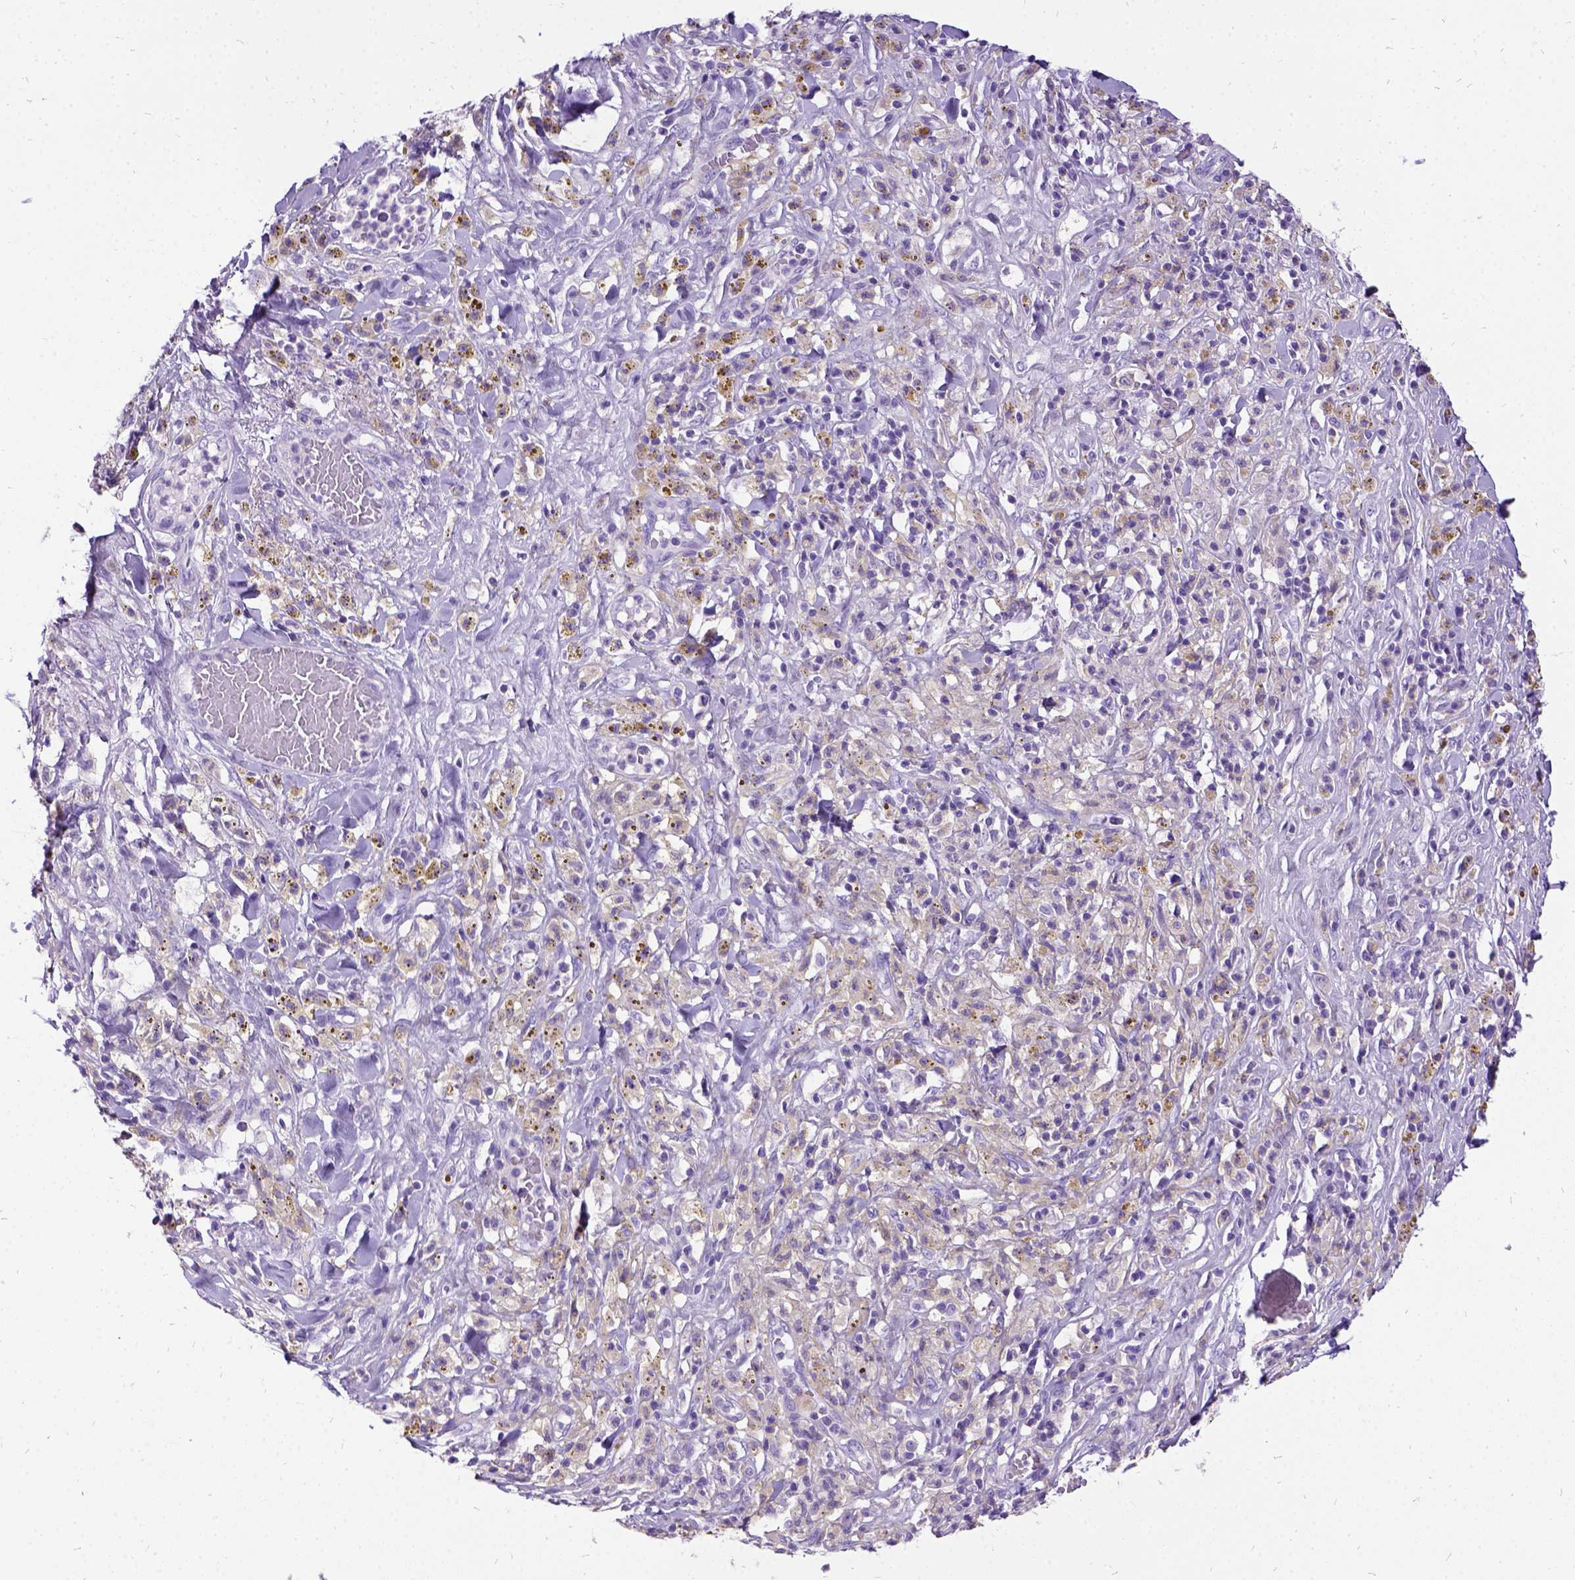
{"staining": {"intensity": "negative", "quantity": "none", "location": "none"}, "tissue": "melanoma", "cell_type": "Tumor cells", "image_type": "cancer", "snomed": [{"axis": "morphology", "description": "Malignant melanoma, NOS"}, {"axis": "topography", "description": "Skin"}], "caption": "Histopathology image shows no protein expression in tumor cells of malignant melanoma tissue.", "gene": "PRG2", "patient": {"sex": "female", "age": 91}}